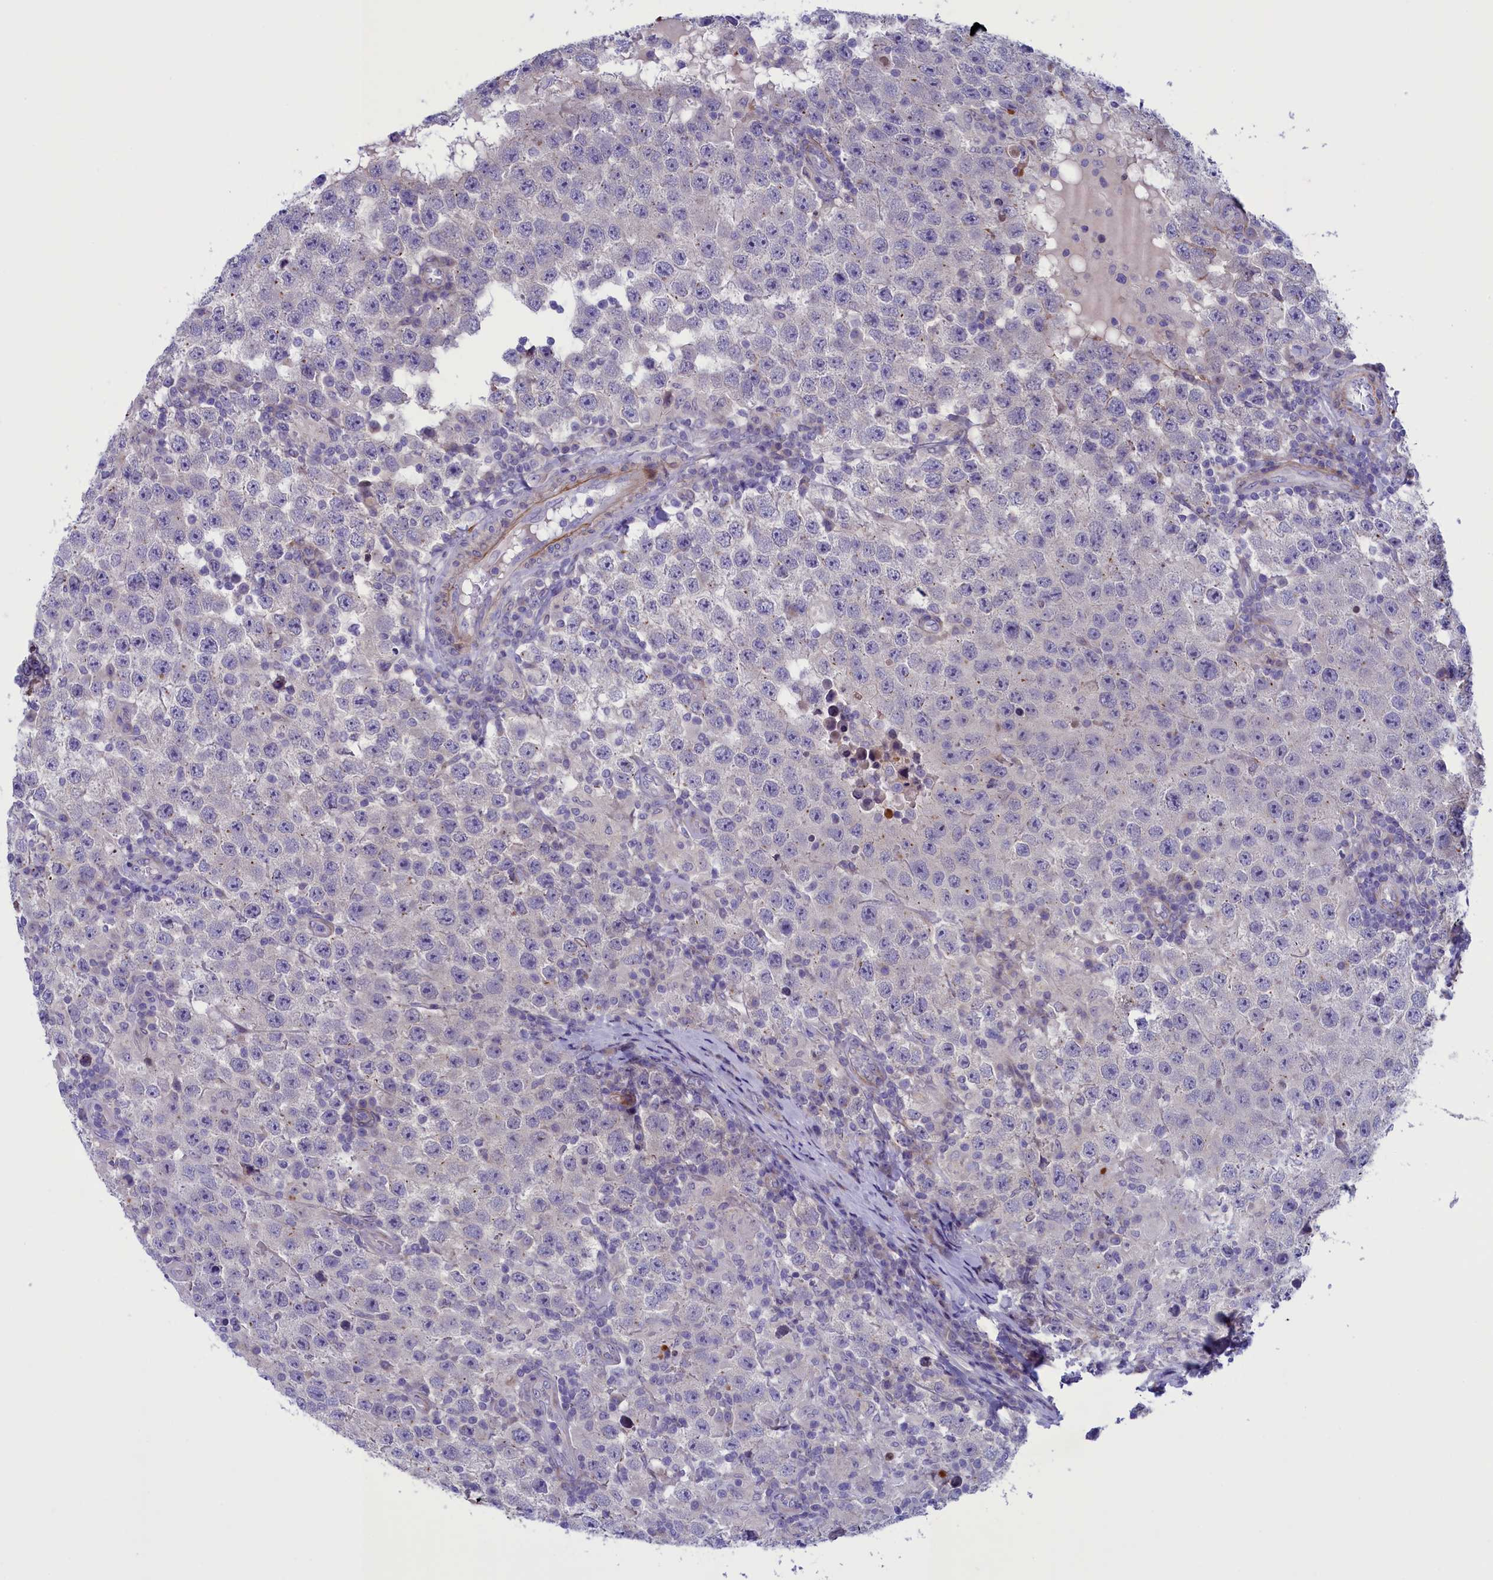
{"staining": {"intensity": "negative", "quantity": "none", "location": "none"}, "tissue": "testis cancer", "cell_type": "Tumor cells", "image_type": "cancer", "snomed": [{"axis": "morphology", "description": "Normal tissue, NOS"}, {"axis": "morphology", "description": "Urothelial carcinoma, High grade"}, {"axis": "morphology", "description": "Seminoma, NOS"}, {"axis": "morphology", "description": "Carcinoma, Embryonal, NOS"}, {"axis": "topography", "description": "Urinary bladder"}, {"axis": "topography", "description": "Testis"}], "caption": "Tumor cells show no significant expression in testis cancer. Brightfield microscopy of IHC stained with DAB (brown) and hematoxylin (blue), captured at high magnification.", "gene": "LOXL1", "patient": {"sex": "male", "age": 41}}